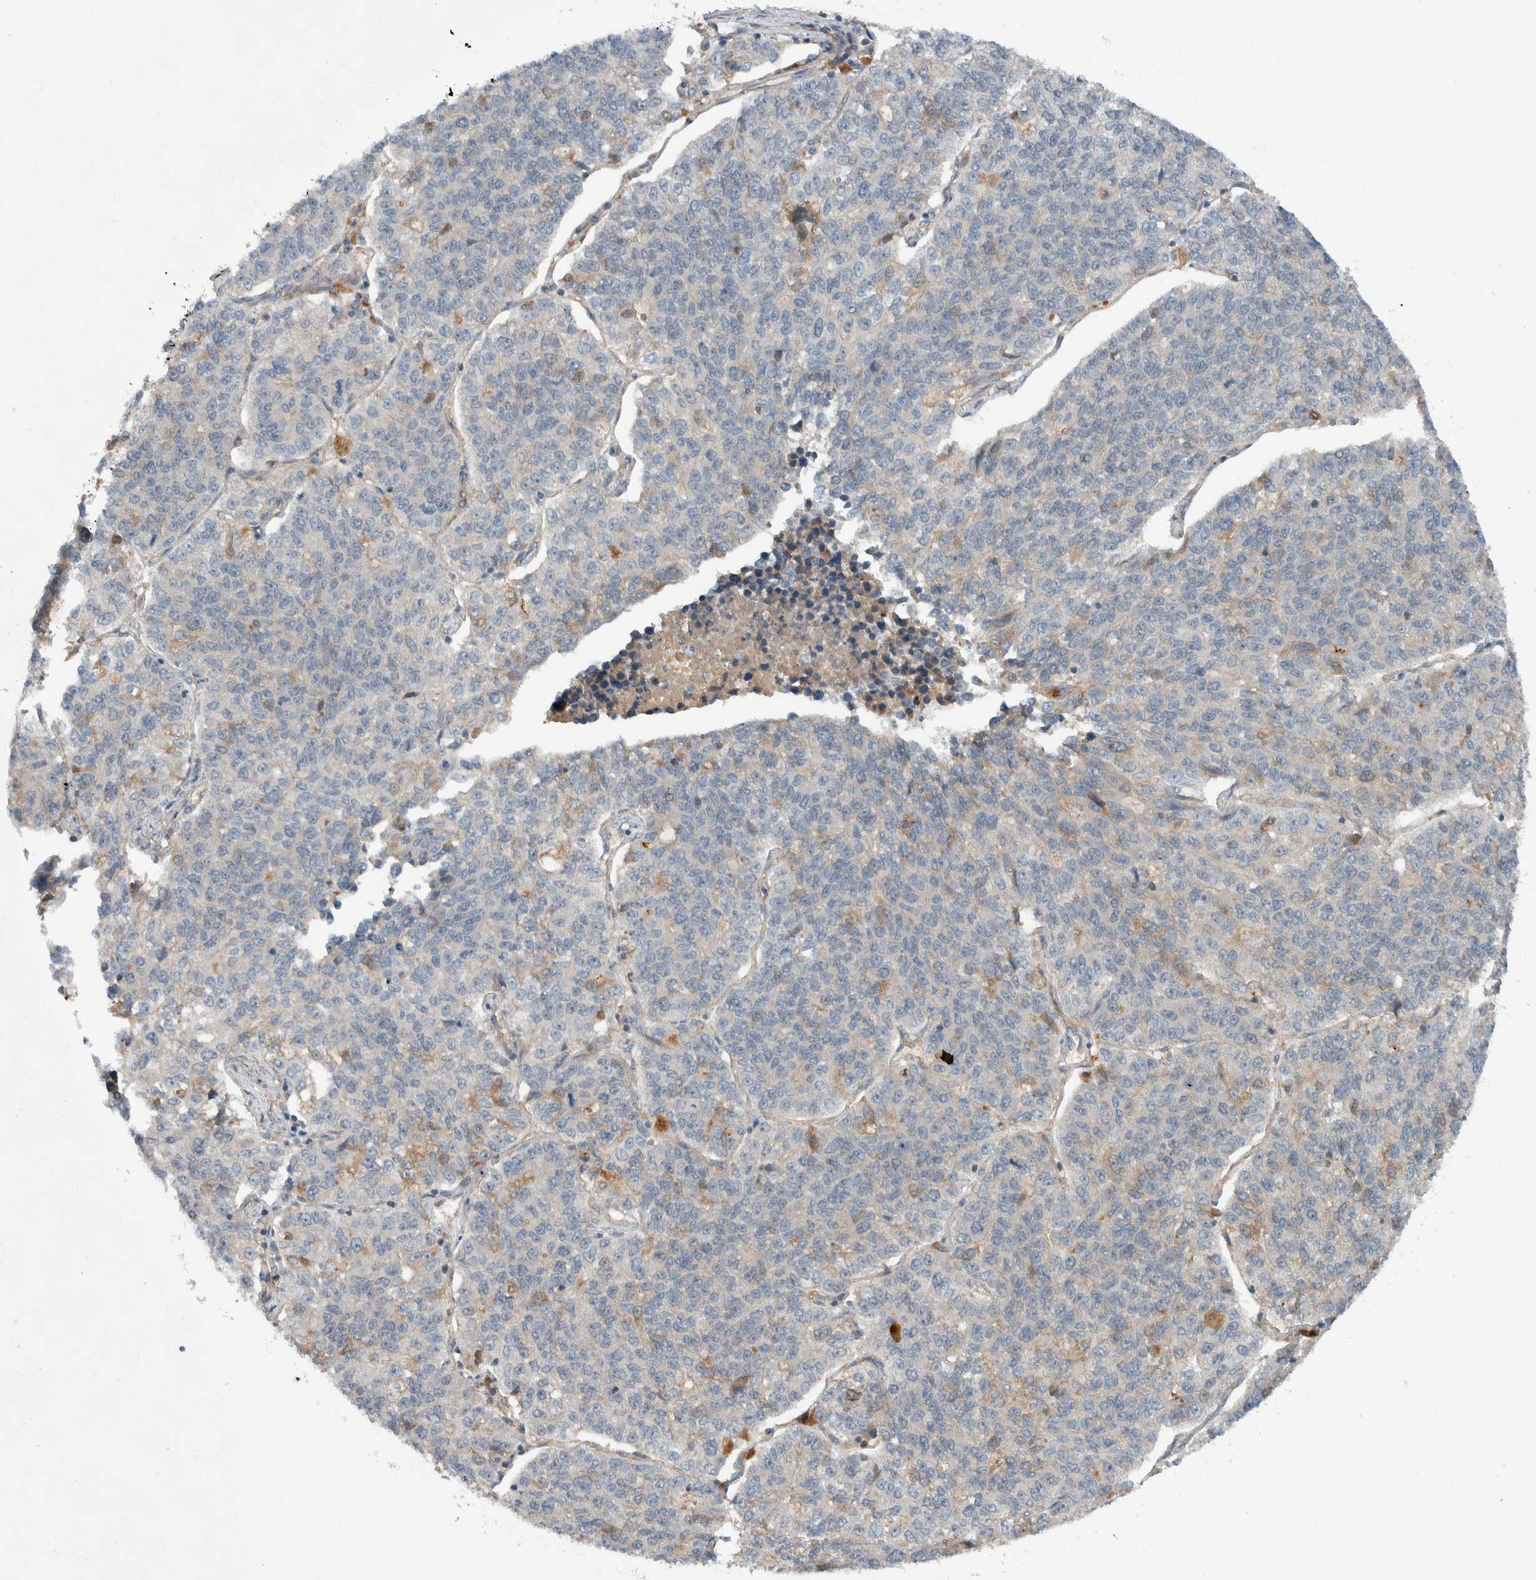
{"staining": {"intensity": "weak", "quantity": "<25%", "location": "cytoplasmic/membranous"}, "tissue": "lung cancer", "cell_type": "Tumor cells", "image_type": "cancer", "snomed": [{"axis": "morphology", "description": "Adenocarcinoma, NOS"}, {"axis": "topography", "description": "Lung"}], "caption": "This is a photomicrograph of immunohistochemistry (IHC) staining of lung cancer, which shows no positivity in tumor cells.", "gene": "ARMC7", "patient": {"sex": "male", "age": 49}}